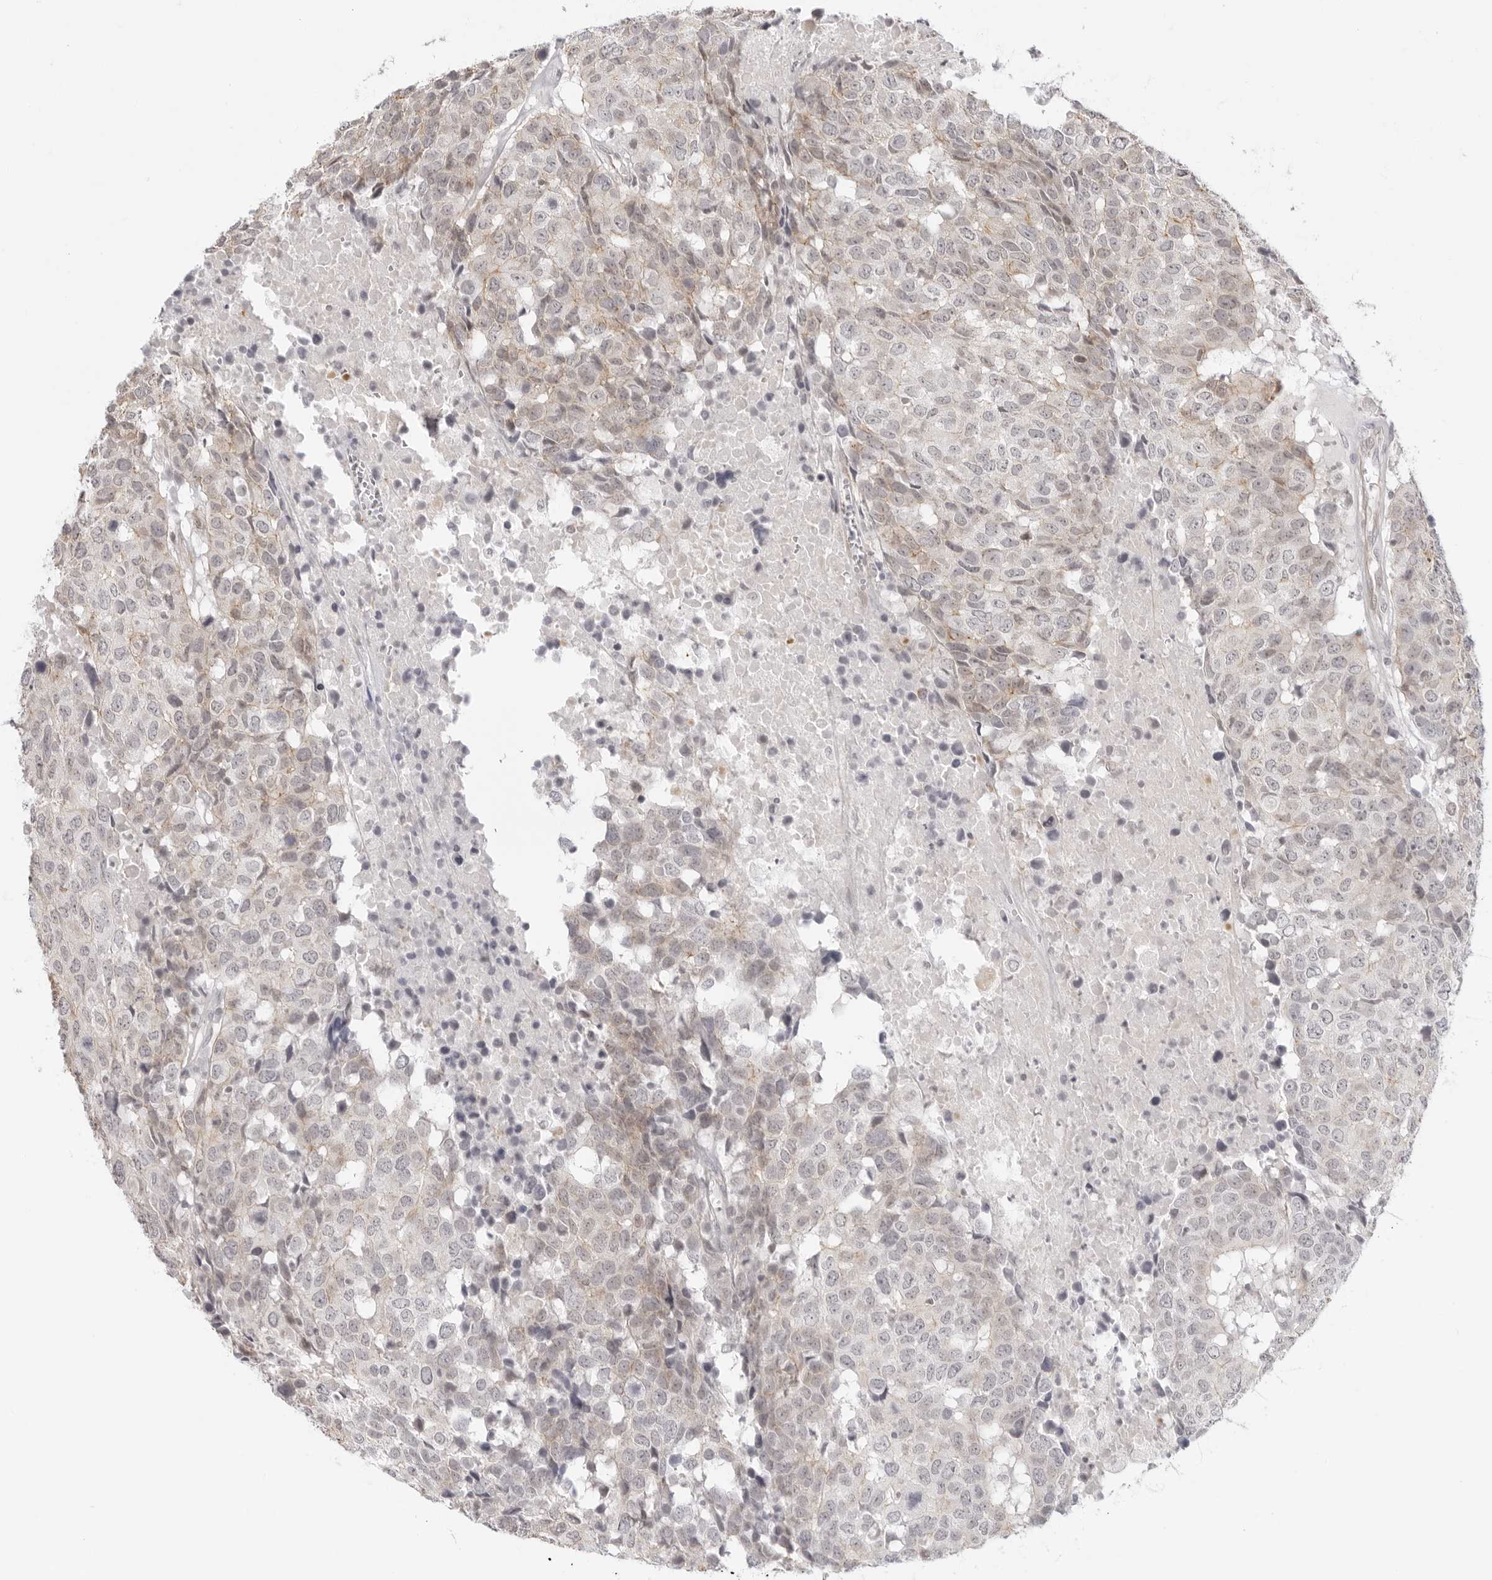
{"staining": {"intensity": "weak", "quantity": "25%-75%", "location": "cytoplasmic/membranous"}, "tissue": "head and neck cancer", "cell_type": "Tumor cells", "image_type": "cancer", "snomed": [{"axis": "morphology", "description": "Squamous cell carcinoma, NOS"}, {"axis": "topography", "description": "Head-Neck"}], "caption": "This is an image of IHC staining of head and neck squamous cell carcinoma, which shows weak expression in the cytoplasmic/membranous of tumor cells.", "gene": "TRAPPC3", "patient": {"sex": "male", "age": 66}}